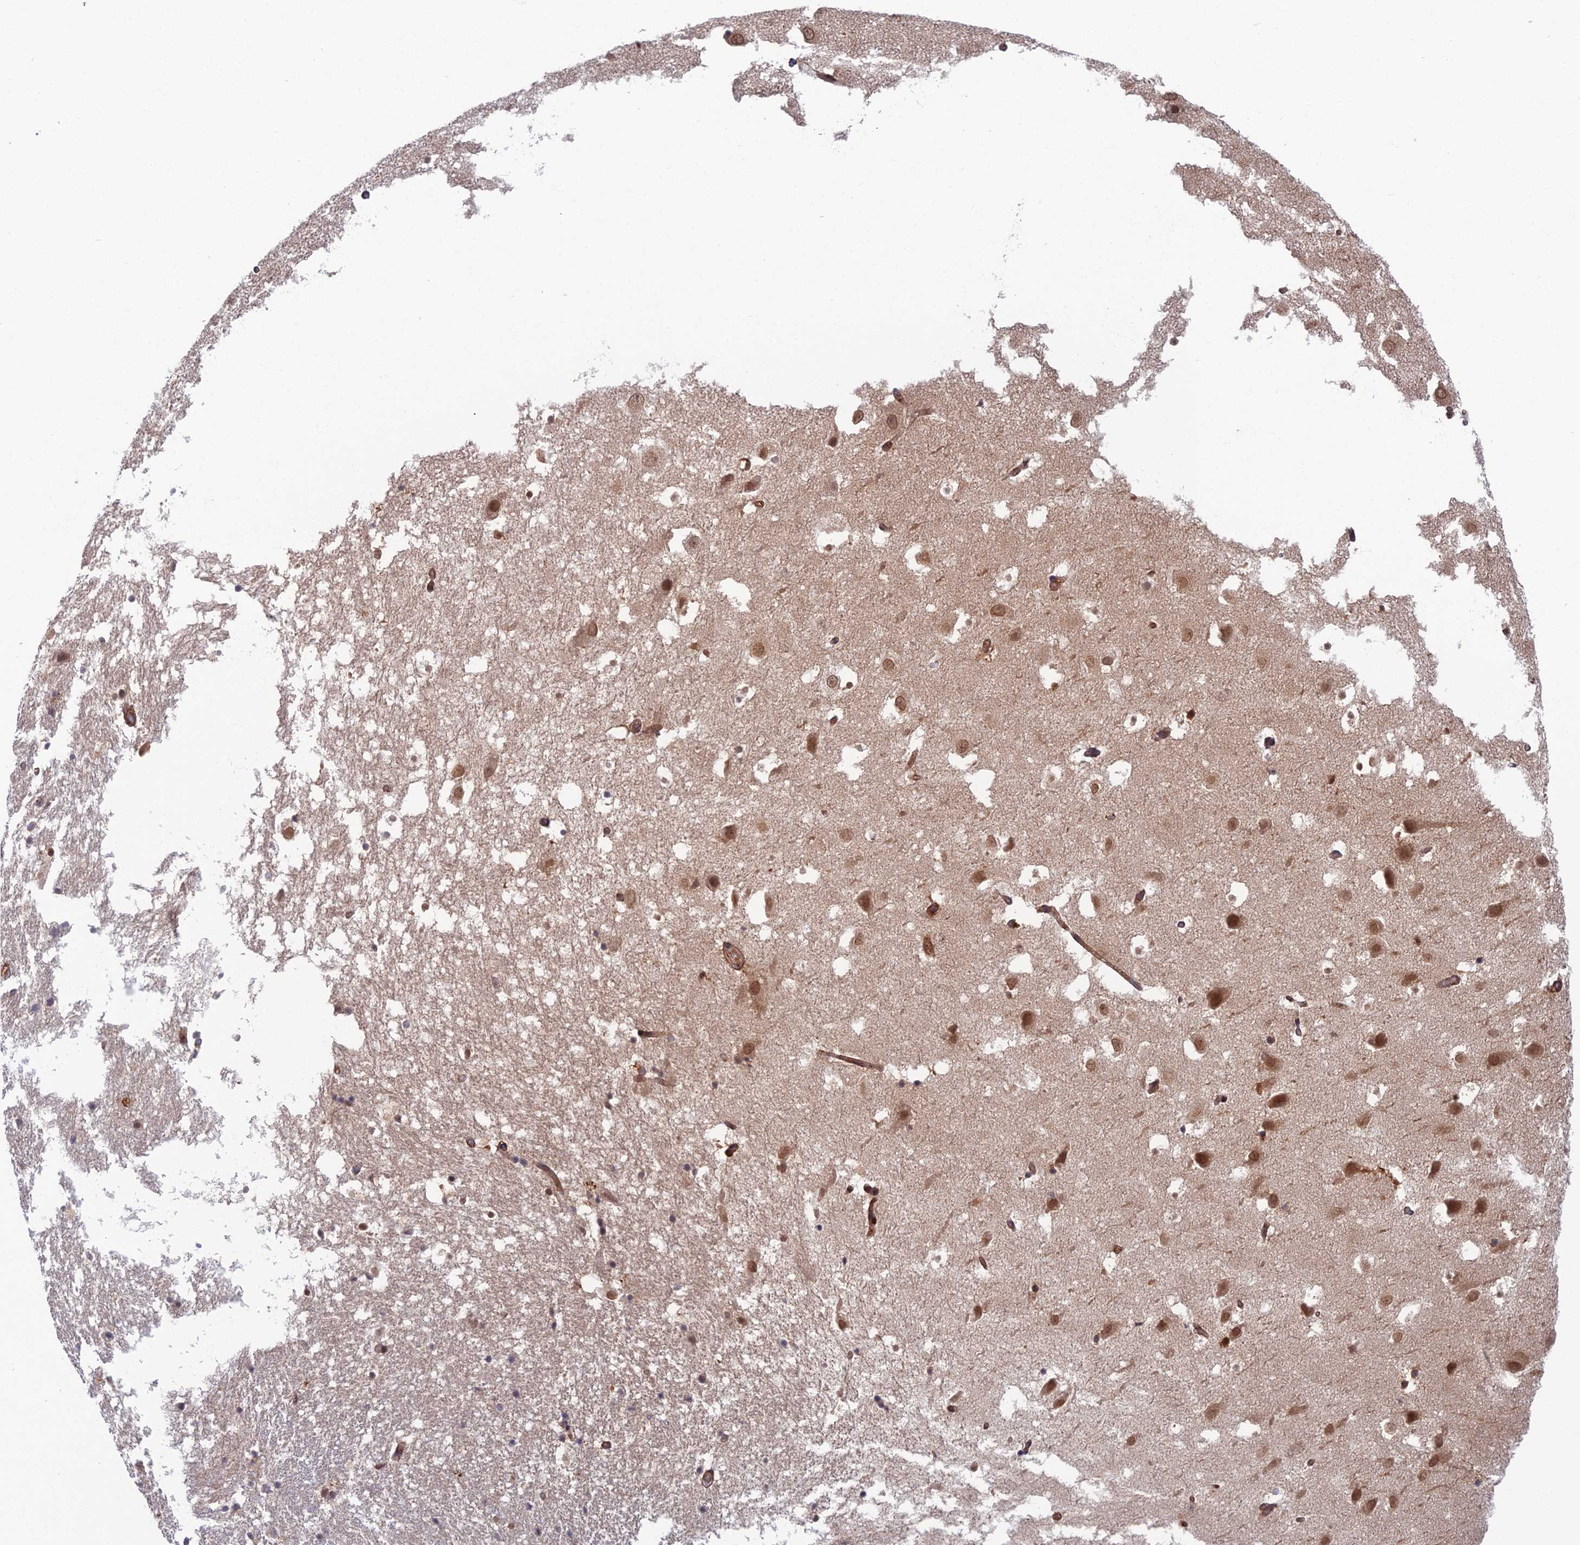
{"staining": {"intensity": "moderate", "quantity": "<25%", "location": "cytoplasmic/membranous,nuclear"}, "tissue": "hippocampus", "cell_type": "Glial cells", "image_type": "normal", "snomed": [{"axis": "morphology", "description": "Normal tissue, NOS"}, {"axis": "topography", "description": "Hippocampus"}], "caption": "Immunohistochemistry of benign hippocampus demonstrates low levels of moderate cytoplasmic/membranous,nuclear expression in about <25% of glial cells.", "gene": "ABHD1", "patient": {"sex": "female", "age": 52}}